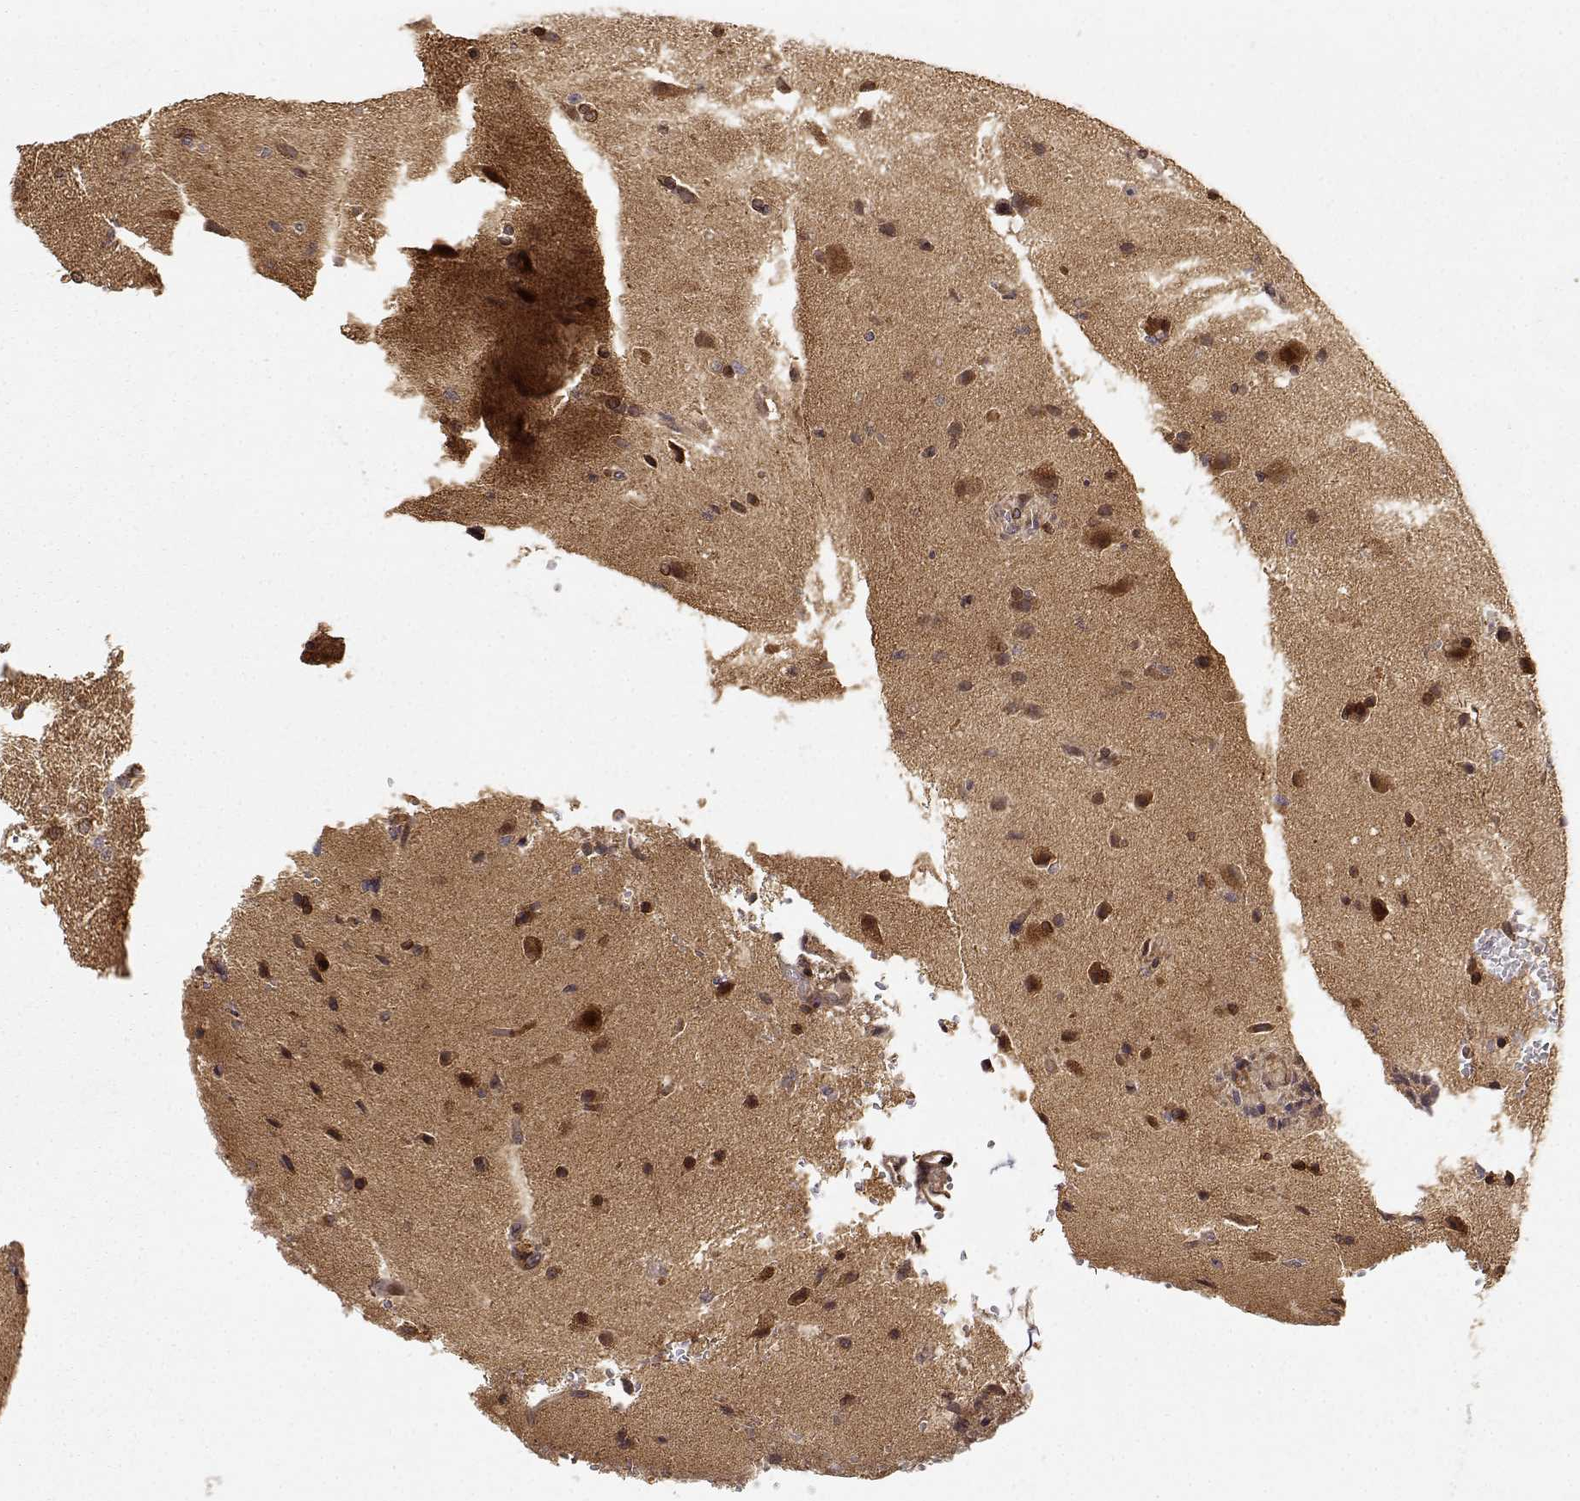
{"staining": {"intensity": "weak", "quantity": ">75%", "location": "cytoplasmic/membranous"}, "tissue": "glioma", "cell_type": "Tumor cells", "image_type": "cancer", "snomed": [{"axis": "morphology", "description": "Glioma, malignant, High grade"}, {"axis": "topography", "description": "Brain"}], "caption": "Immunohistochemistry (IHC) micrograph of human glioma stained for a protein (brown), which demonstrates low levels of weak cytoplasmic/membranous expression in approximately >75% of tumor cells.", "gene": "PICK1", "patient": {"sex": "male", "age": 68}}